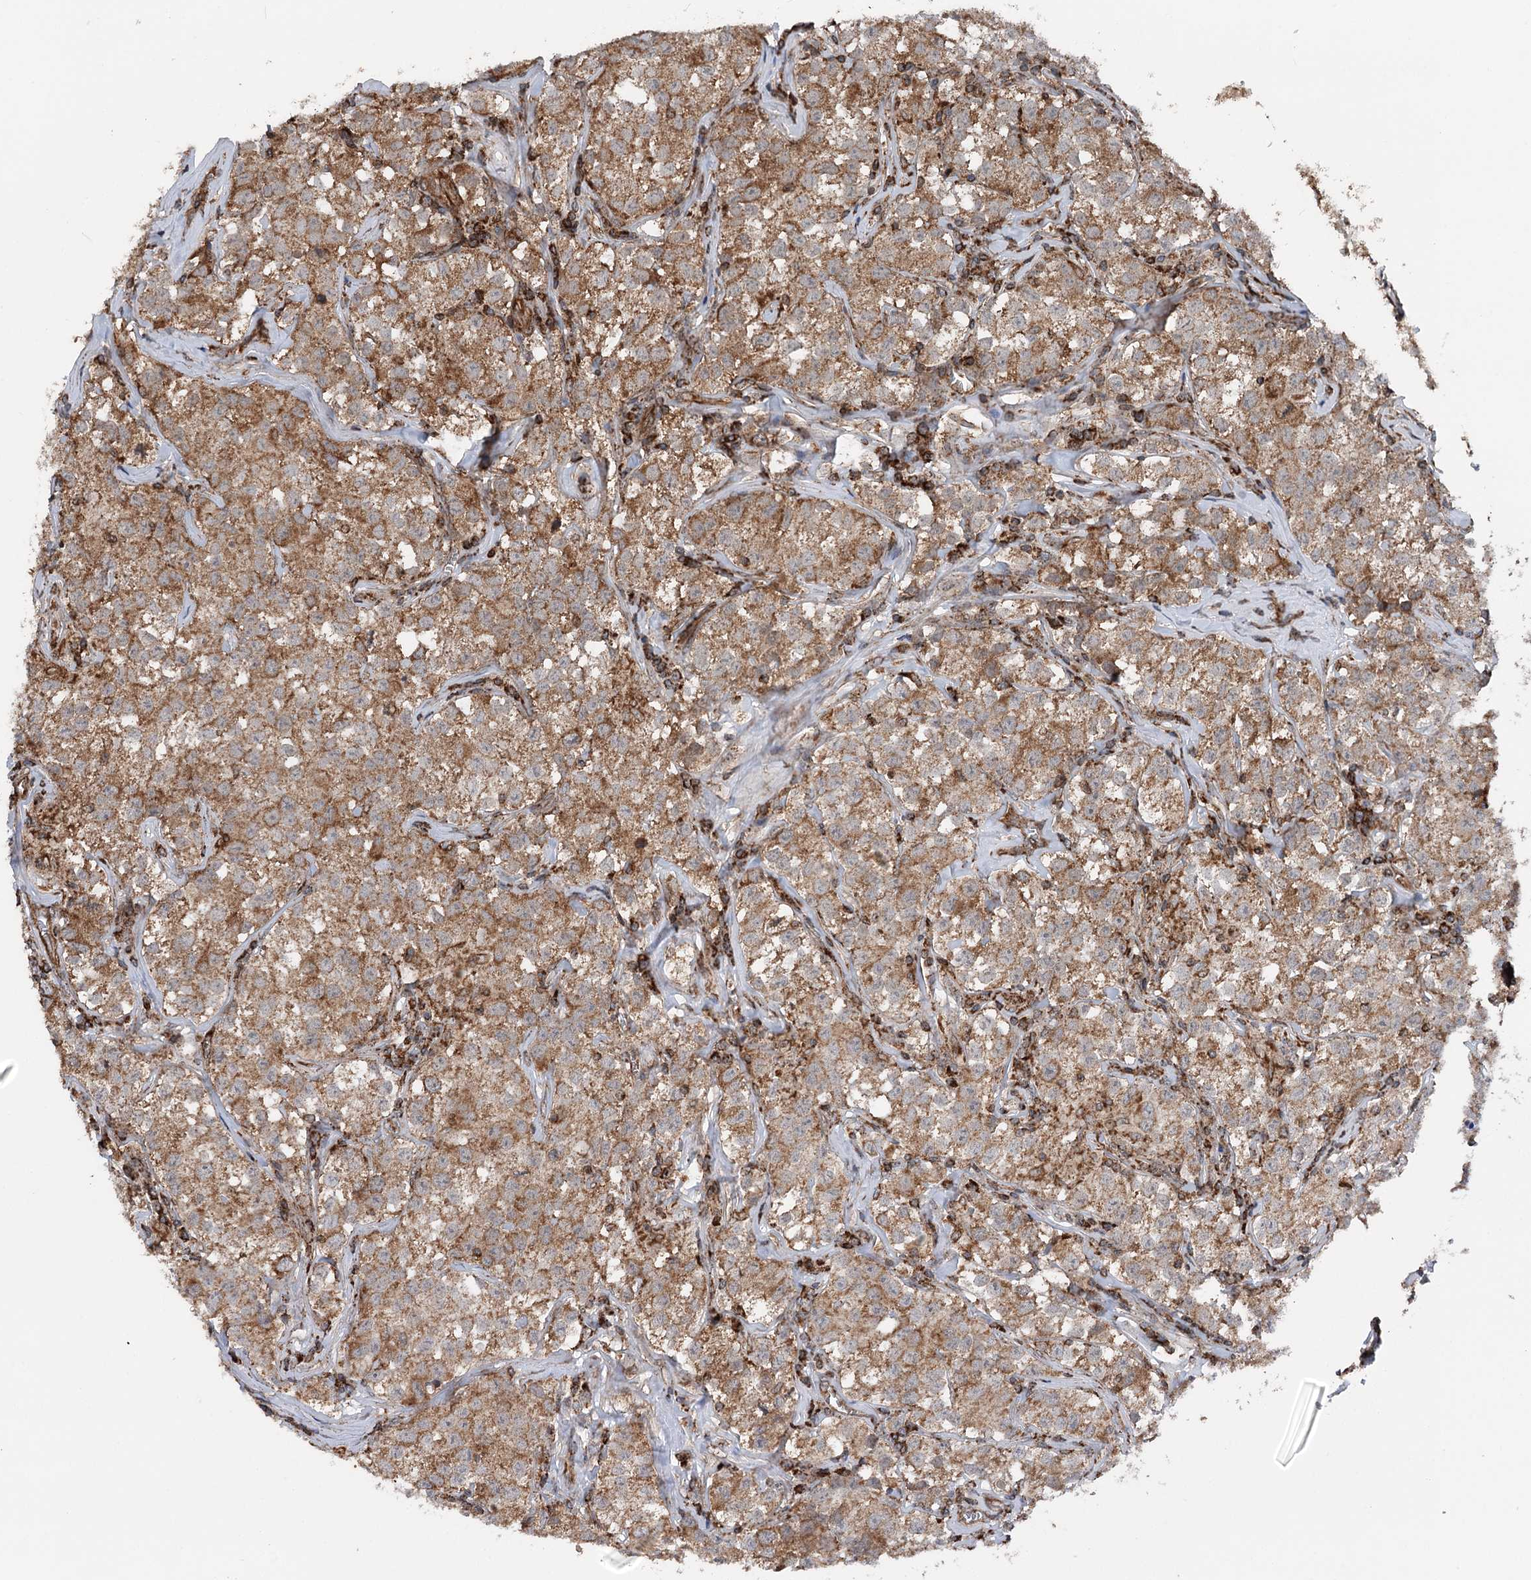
{"staining": {"intensity": "moderate", "quantity": ">75%", "location": "cytoplasmic/membranous"}, "tissue": "testis cancer", "cell_type": "Tumor cells", "image_type": "cancer", "snomed": [{"axis": "morphology", "description": "Seminoma, NOS"}, {"axis": "morphology", "description": "Carcinoma, Embryonal, NOS"}, {"axis": "topography", "description": "Testis"}], "caption": "The immunohistochemical stain shows moderate cytoplasmic/membranous positivity in tumor cells of testis cancer (embryonal carcinoma) tissue.", "gene": "FGFR1OP2", "patient": {"sex": "male", "age": 43}}